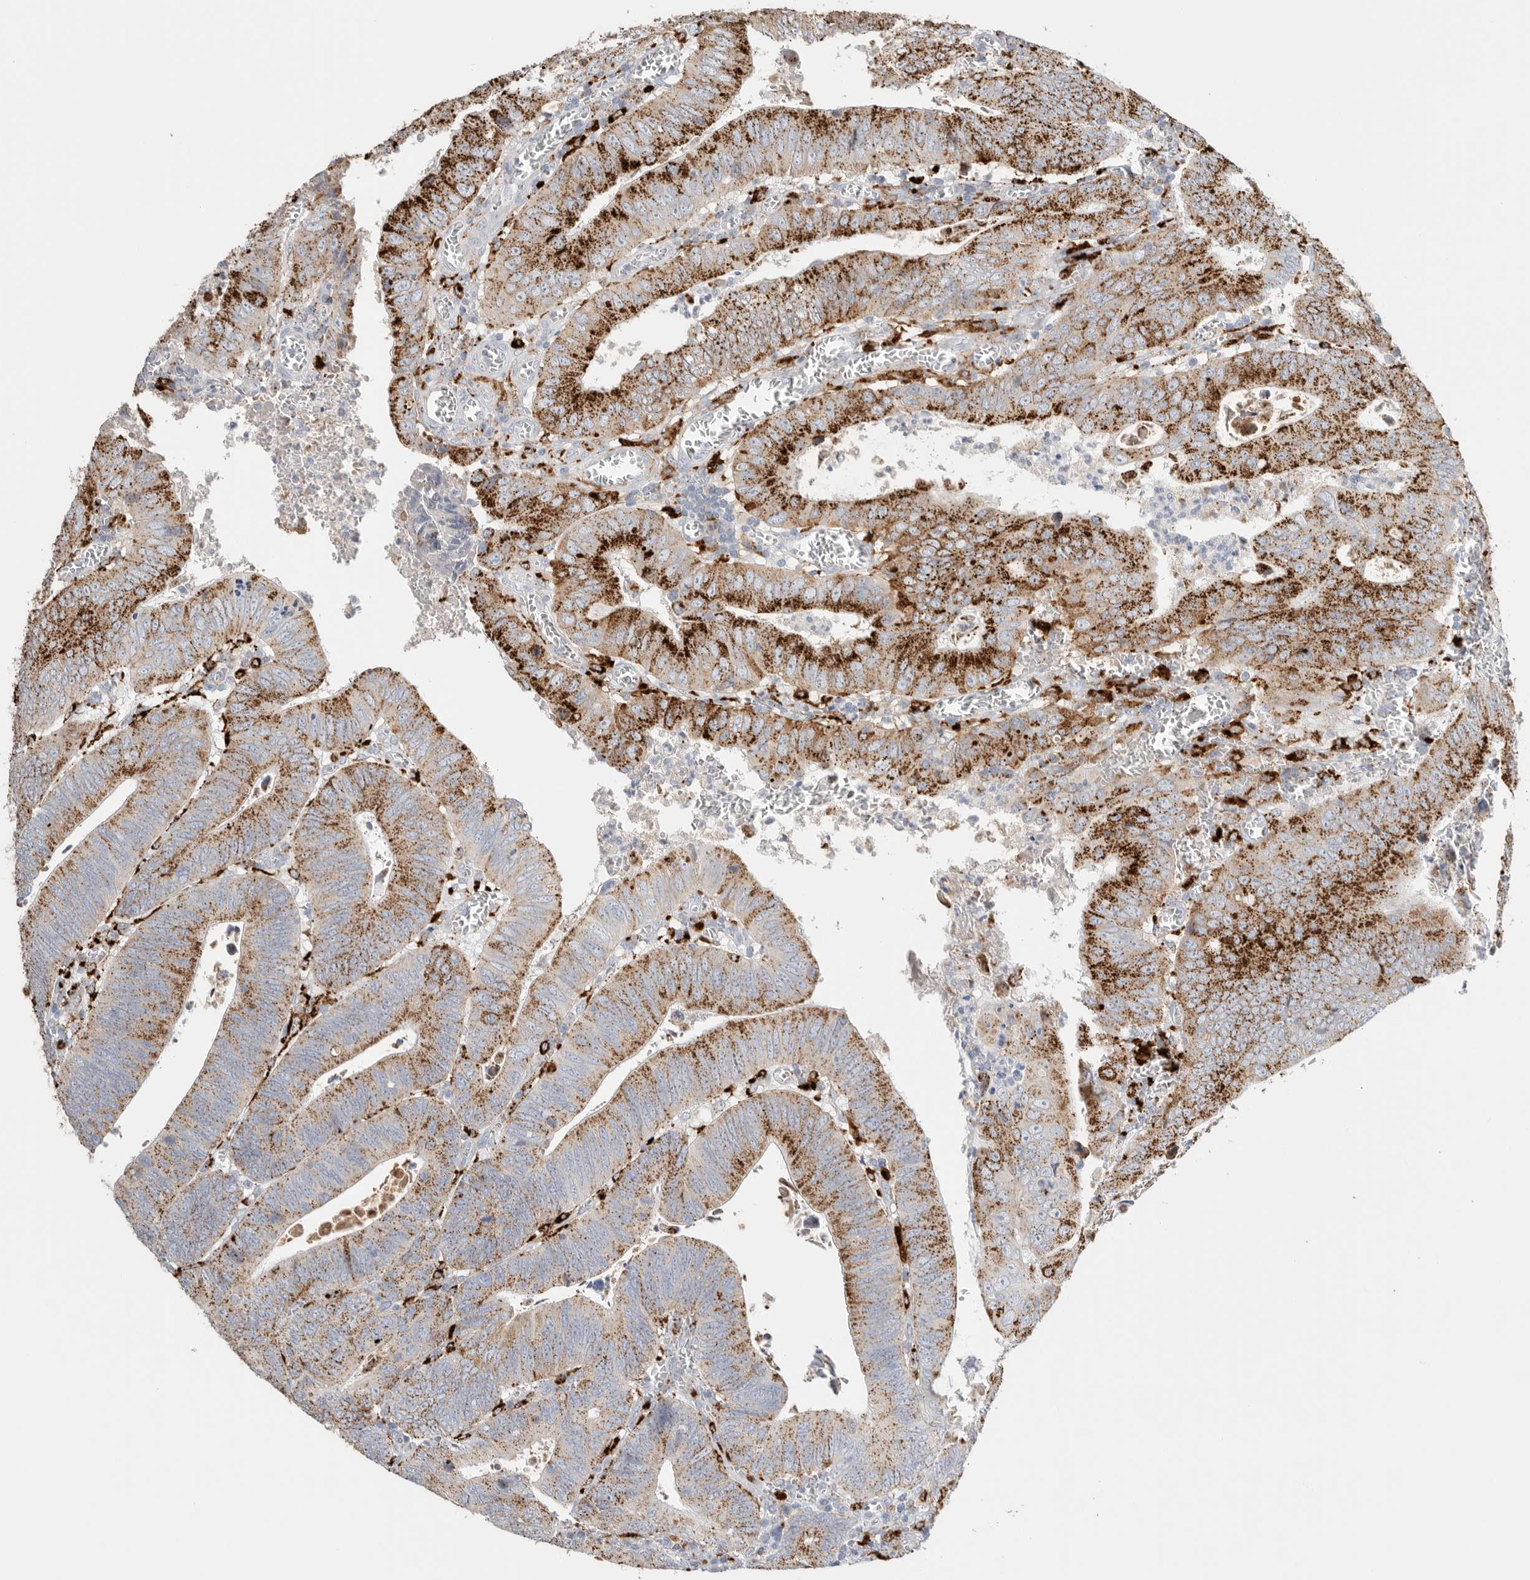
{"staining": {"intensity": "strong", "quantity": ">75%", "location": "cytoplasmic/membranous"}, "tissue": "colorectal cancer", "cell_type": "Tumor cells", "image_type": "cancer", "snomed": [{"axis": "morphology", "description": "Inflammation, NOS"}, {"axis": "morphology", "description": "Adenocarcinoma, NOS"}, {"axis": "topography", "description": "Colon"}], "caption": "Human adenocarcinoma (colorectal) stained for a protein (brown) exhibits strong cytoplasmic/membranous positive staining in about >75% of tumor cells.", "gene": "GGH", "patient": {"sex": "male", "age": 72}}